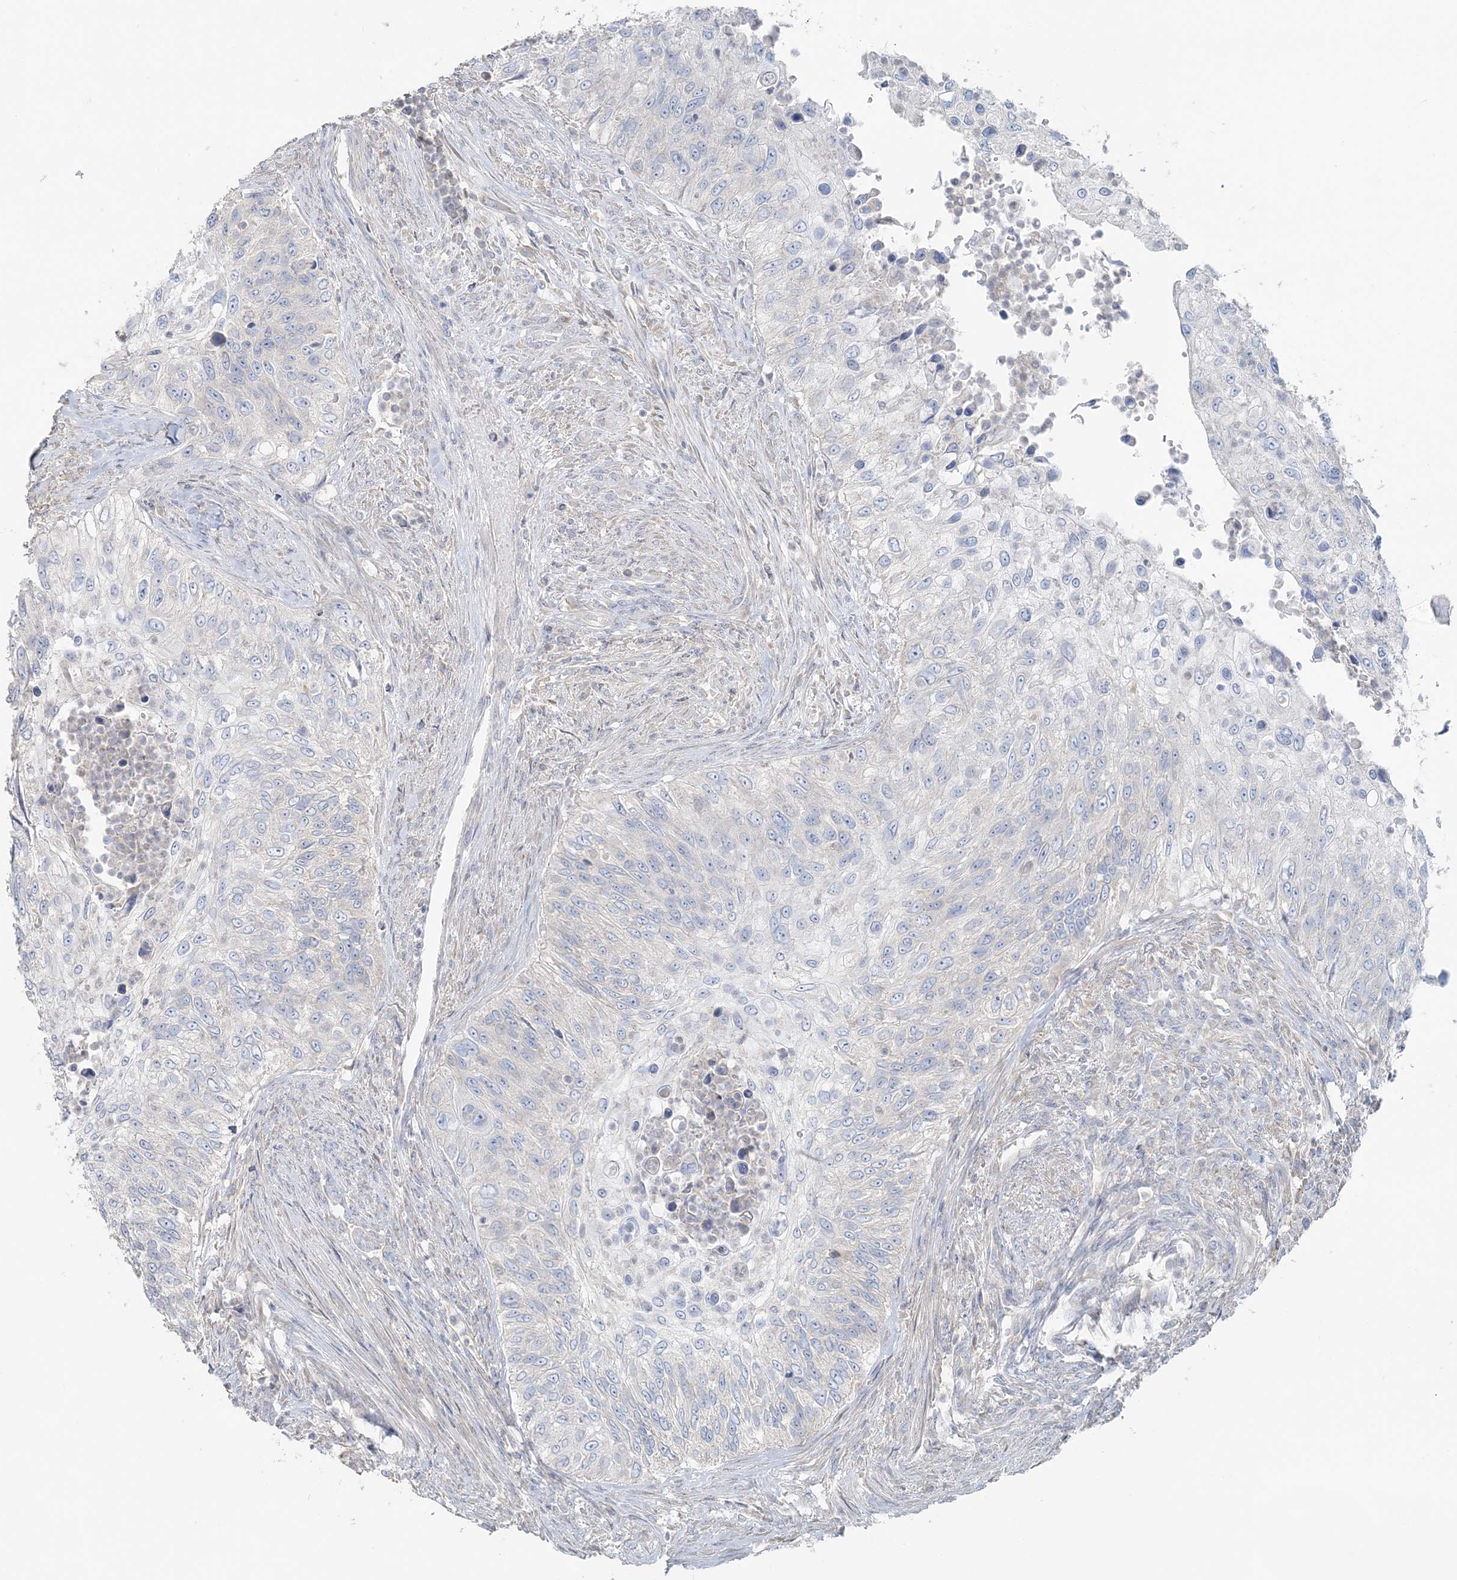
{"staining": {"intensity": "negative", "quantity": "none", "location": "none"}, "tissue": "urothelial cancer", "cell_type": "Tumor cells", "image_type": "cancer", "snomed": [{"axis": "morphology", "description": "Urothelial carcinoma, High grade"}, {"axis": "topography", "description": "Urinary bladder"}], "caption": "High power microscopy image of an IHC micrograph of urothelial carcinoma (high-grade), revealing no significant expression in tumor cells.", "gene": "TBC1D5", "patient": {"sex": "female", "age": 60}}